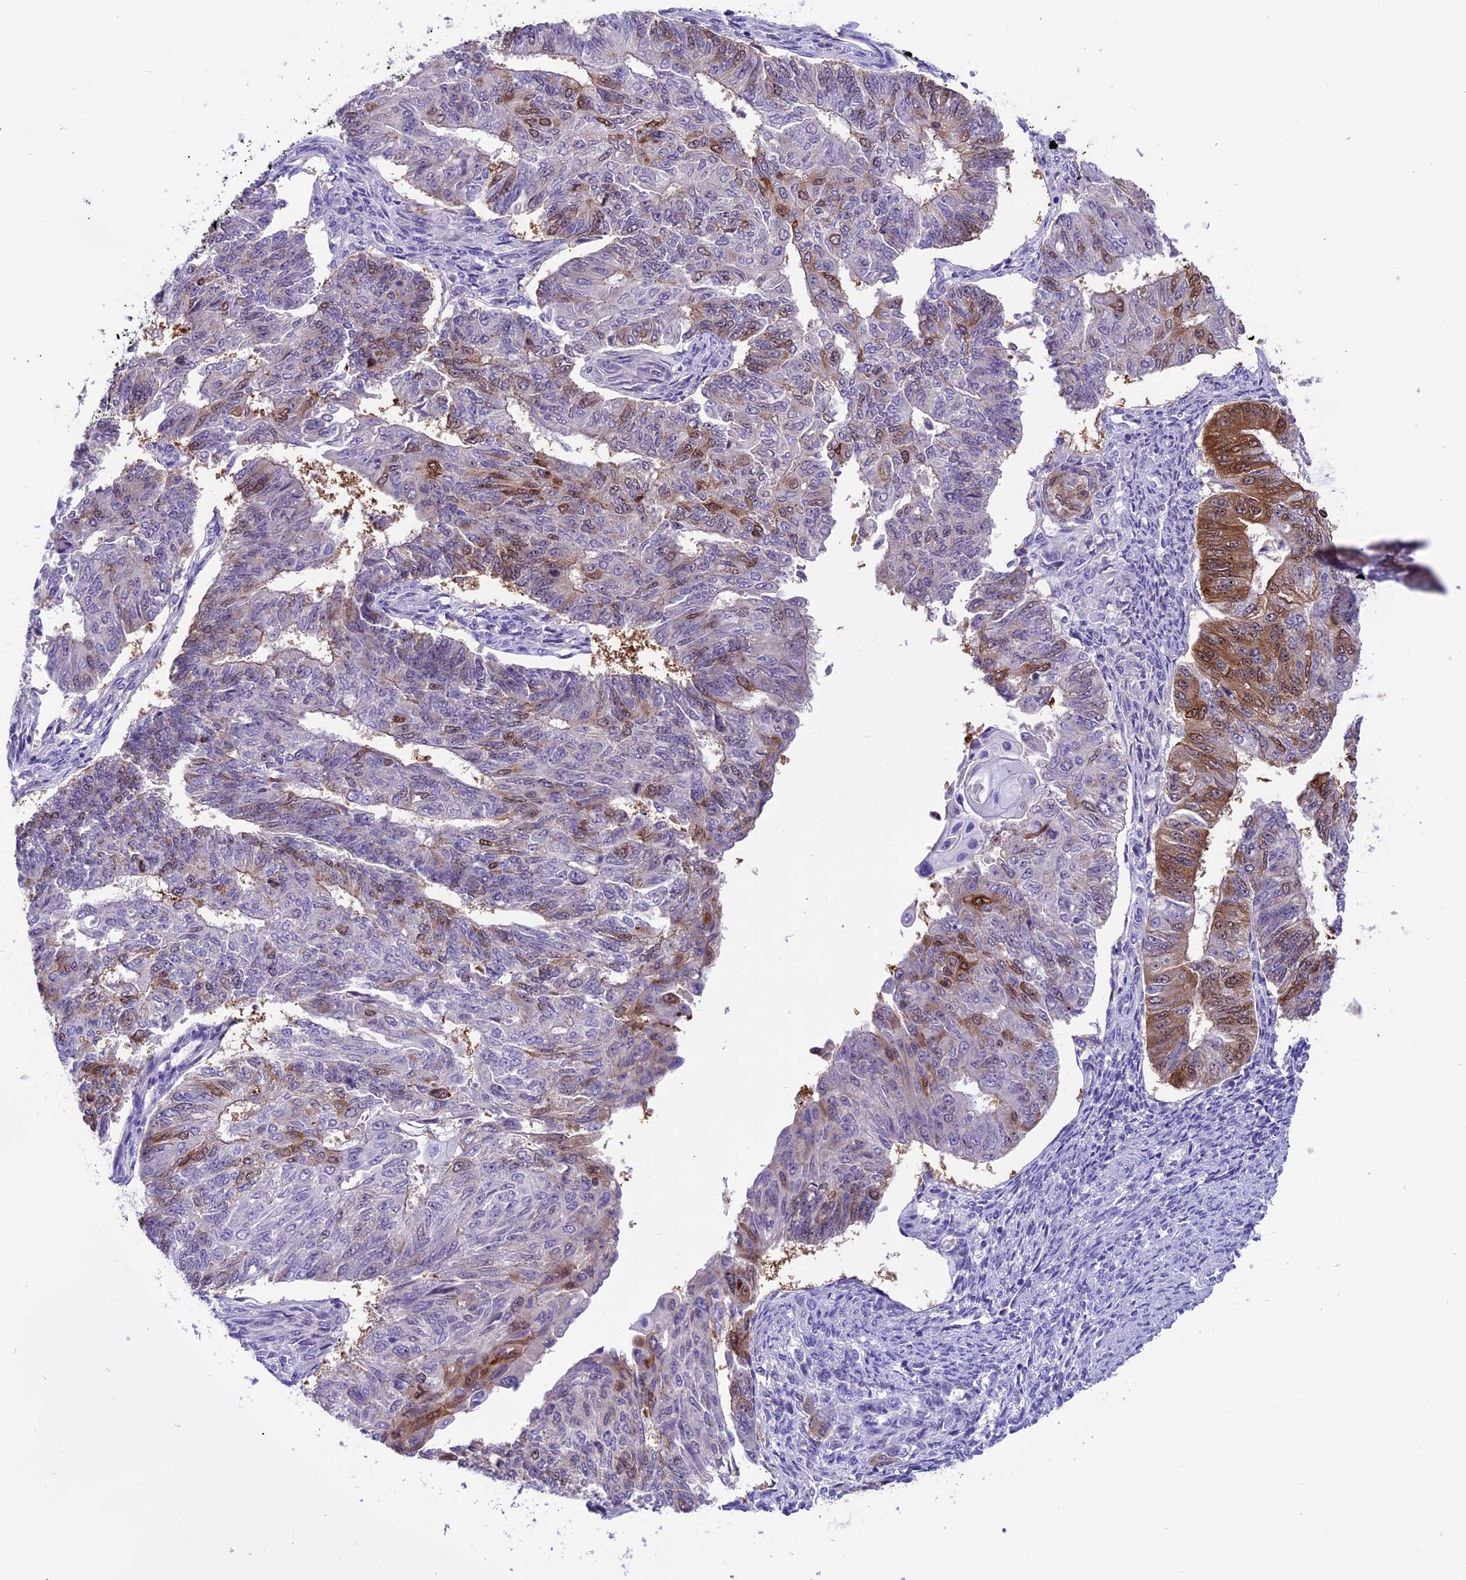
{"staining": {"intensity": "moderate", "quantity": "<25%", "location": "cytoplasmic/membranous,nuclear"}, "tissue": "endometrial cancer", "cell_type": "Tumor cells", "image_type": "cancer", "snomed": [{"axis": "morphology", "description": "Adenocarcinoma, NOS"}, {"axis": "topography", "description": "Endometrium"}], "caption": "Immunohistochemistry (IHC) of endometrial adenocarcinoma exhibits low levels of moderate cytoplasmic/membranous and nuclear positivity in about <25% of tumor cells.", "gene": "PRR15", "patient": {"sex": "female", "age": 32}}